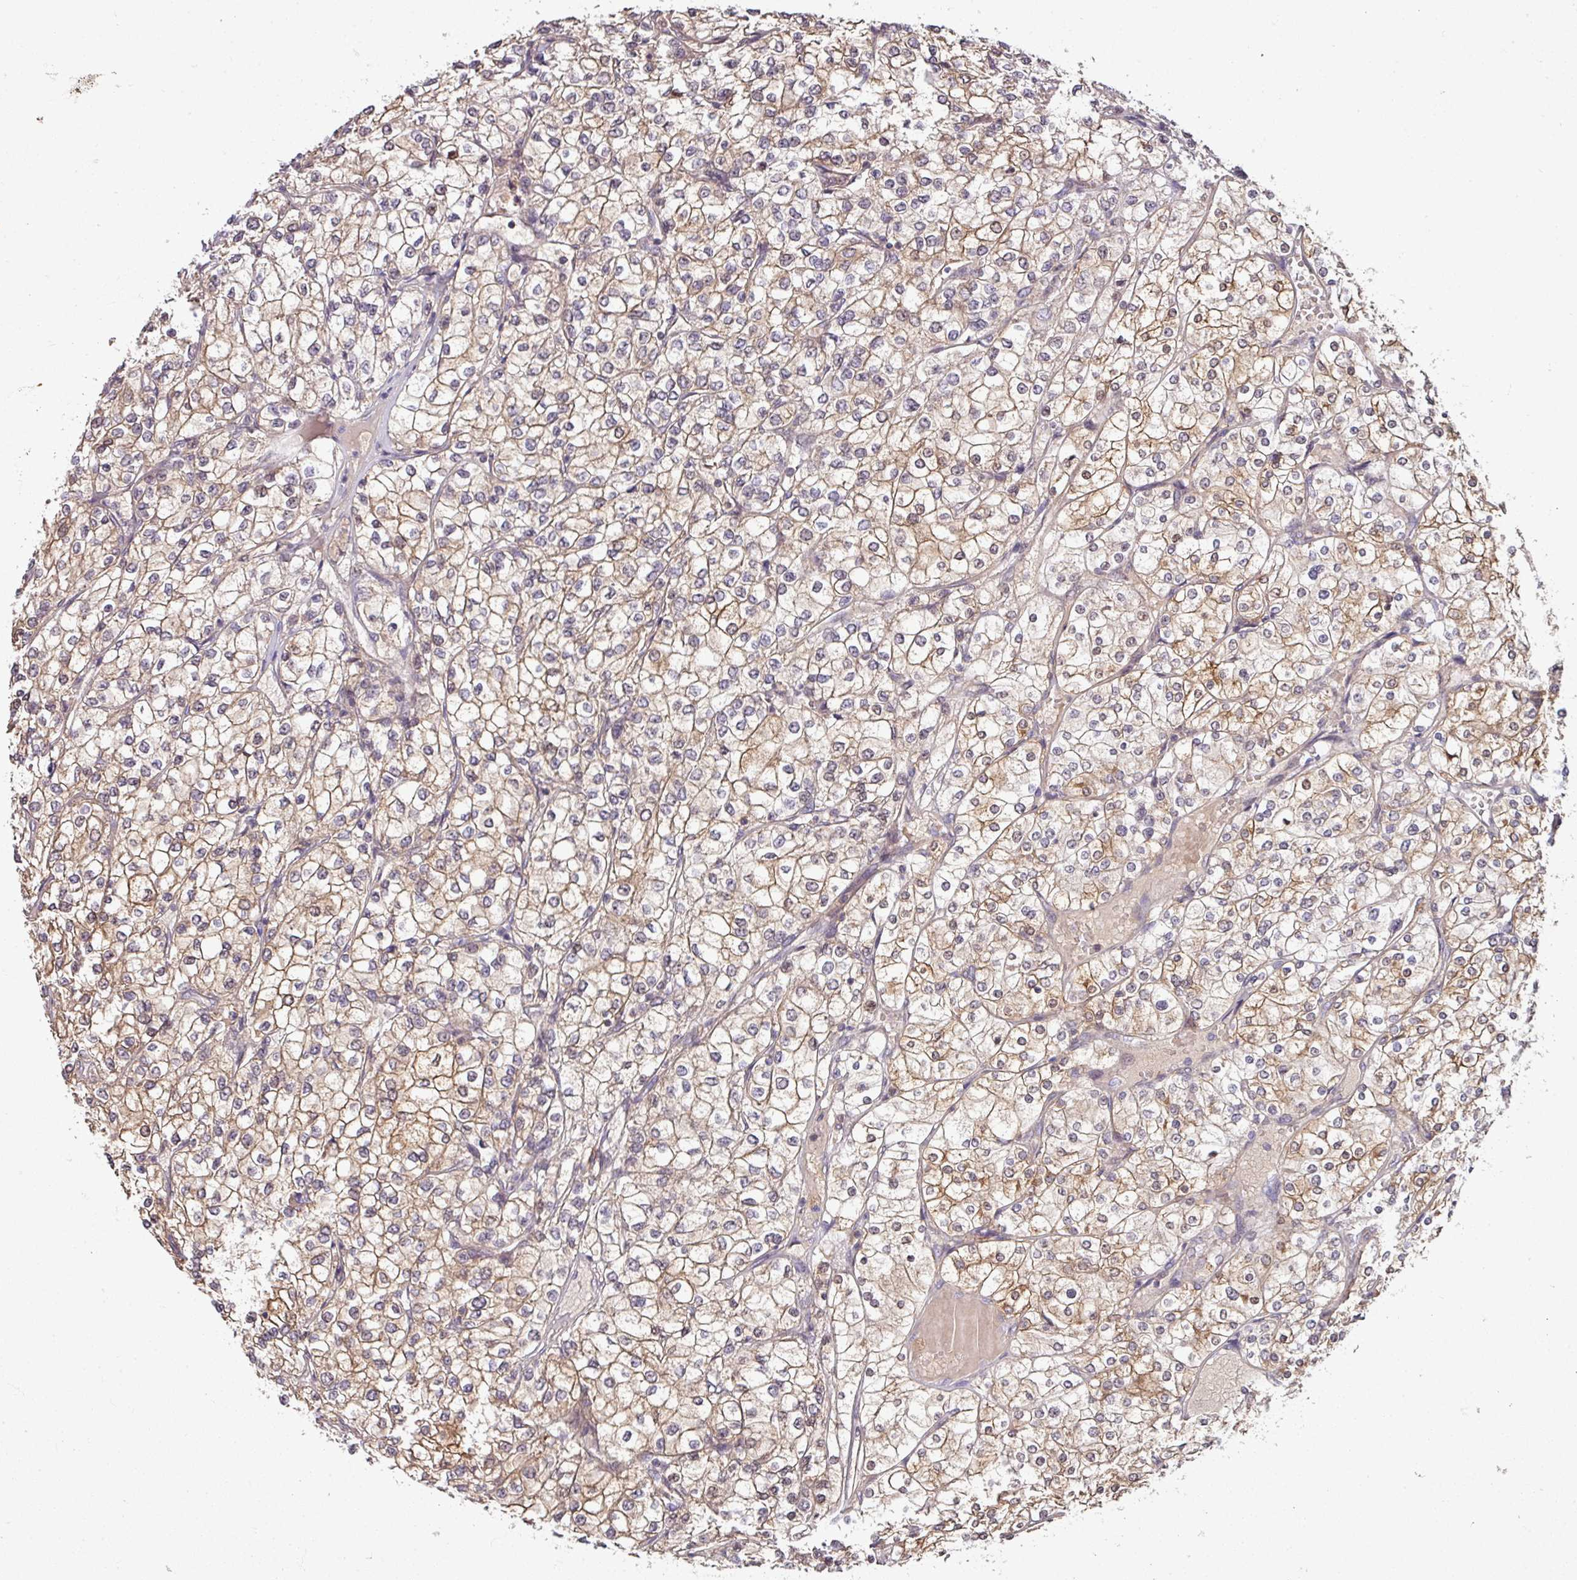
{"staining": {"intensity": "moderate", "quantity": "25%-75%", "location": "cytoplasmic/membranous"}, "tissue": "renal cancer", "cell_type": "Tumor cells", "image_type": "cancer", "snomed": [{"axis": "morphology", "description": "Adenocarcinoma, NOS"}, {"axis": "topography", "description": "Kidney"}], "caption": "Immunohistochemistry (IHC) histopathology image of neoplastic tissue: renal cancer stained using immunohistochemistry displays medium levels of moderate protein expression localized specifically in the cytoplasmic/membranous of tumor cells, appearing as a cytoplasmic/membranous brown color.", "gene": "SLAMF6", "patient": {"sex": "male", "age": 80}}